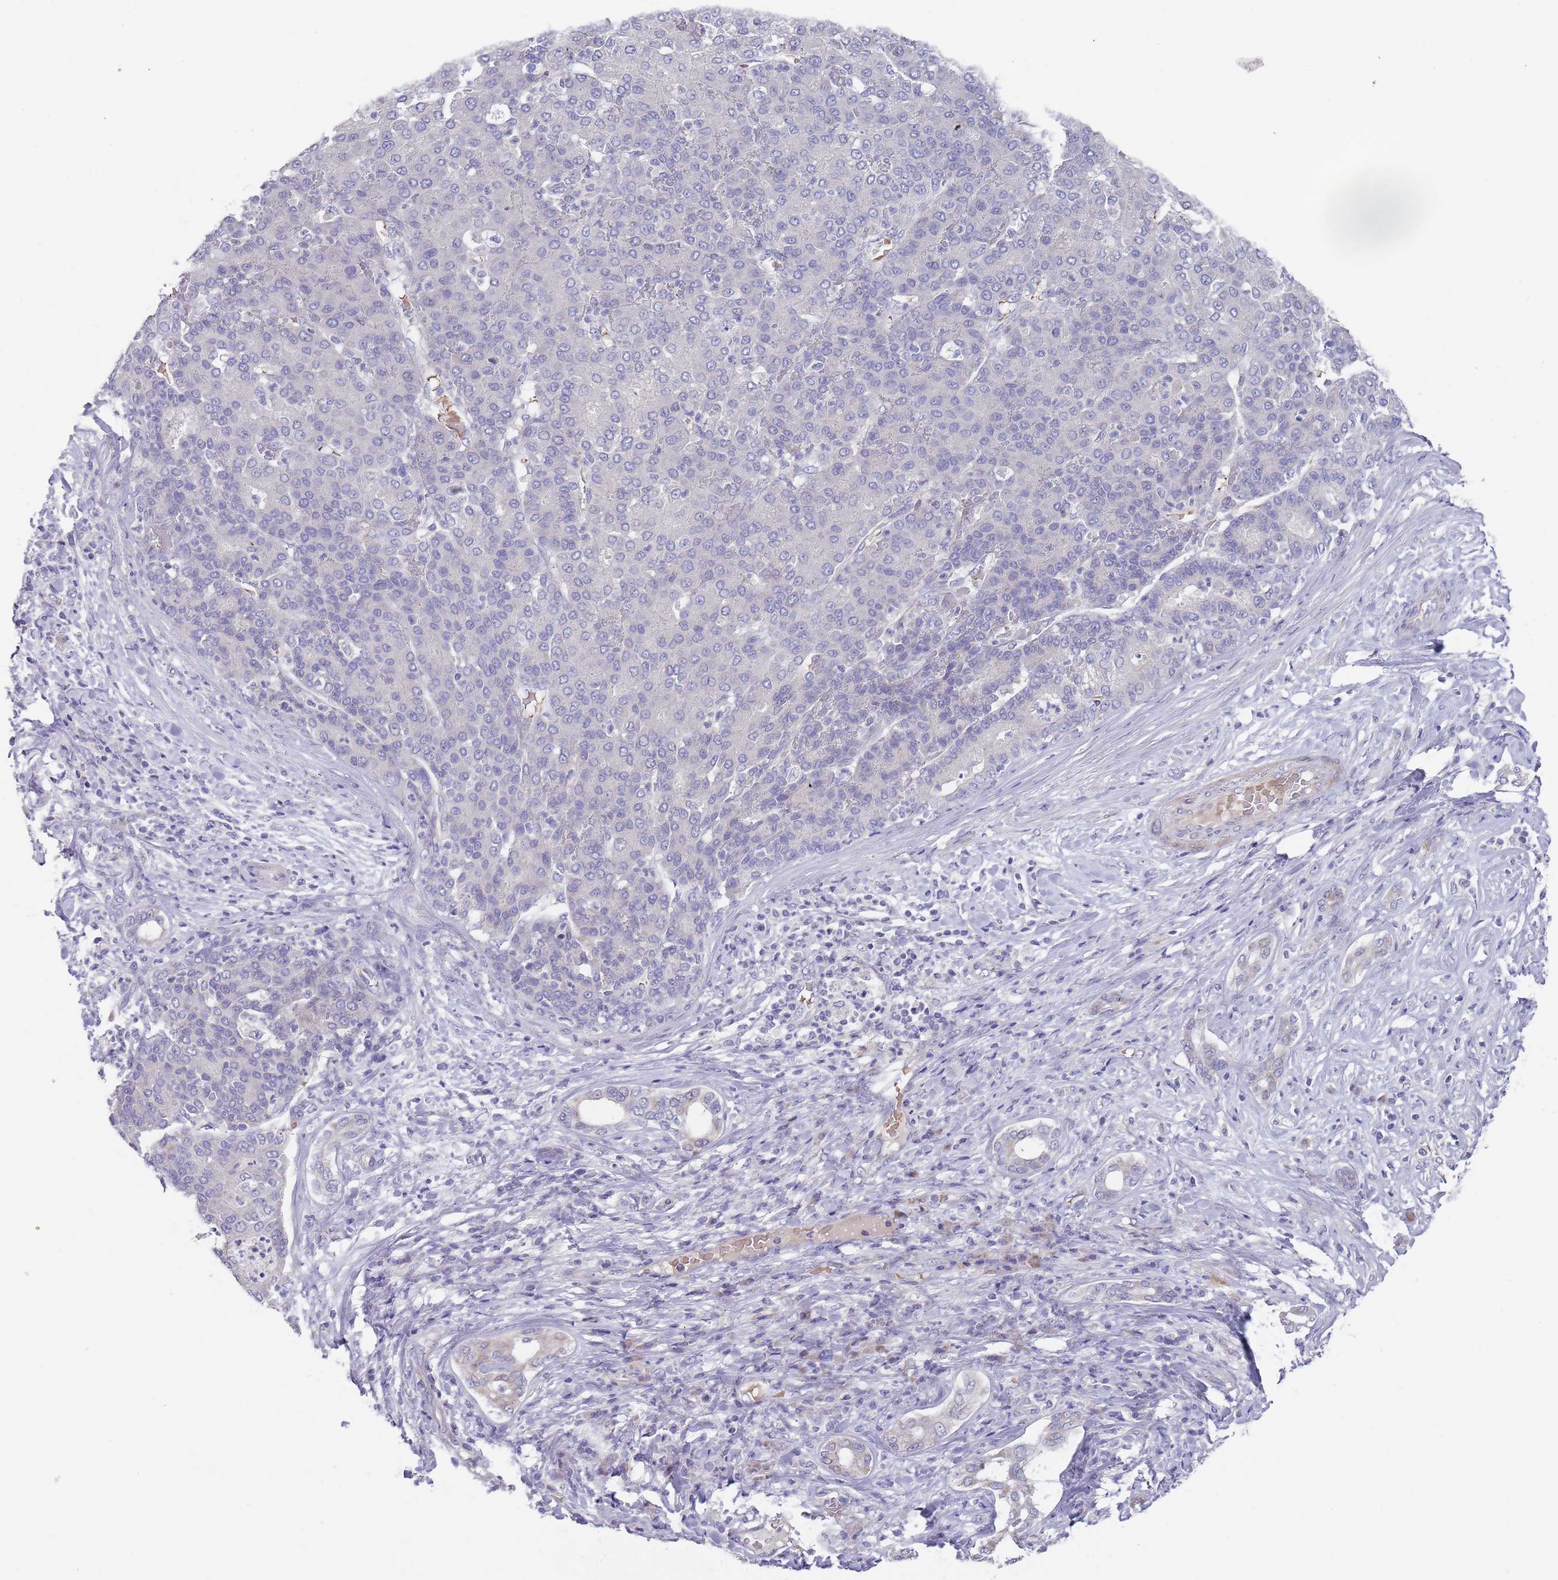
{"staining": {"intensity": "negative", "quantity": "none", "location": "none"}, "tissue": "liver cancer", "cell_type": "Tumor cells", "image_type": "cancer", "snomed": [{"axis": "morphology", "description": "Carcinoma, Hepatocellular, NOS"}, {"axis": "topography", "description": "Liver"}], "caption": "Immunohistochemical staining of liver cancer (hepatocellular carcinoma) displays no significant expression in tumor cells. Brightfield microscopy of IHC stained with DAB (brown) and hematoxylin (blue), captured at high magnification.", "gene": "PRAC1", "patient": {"sex": "male", "age": 65}}